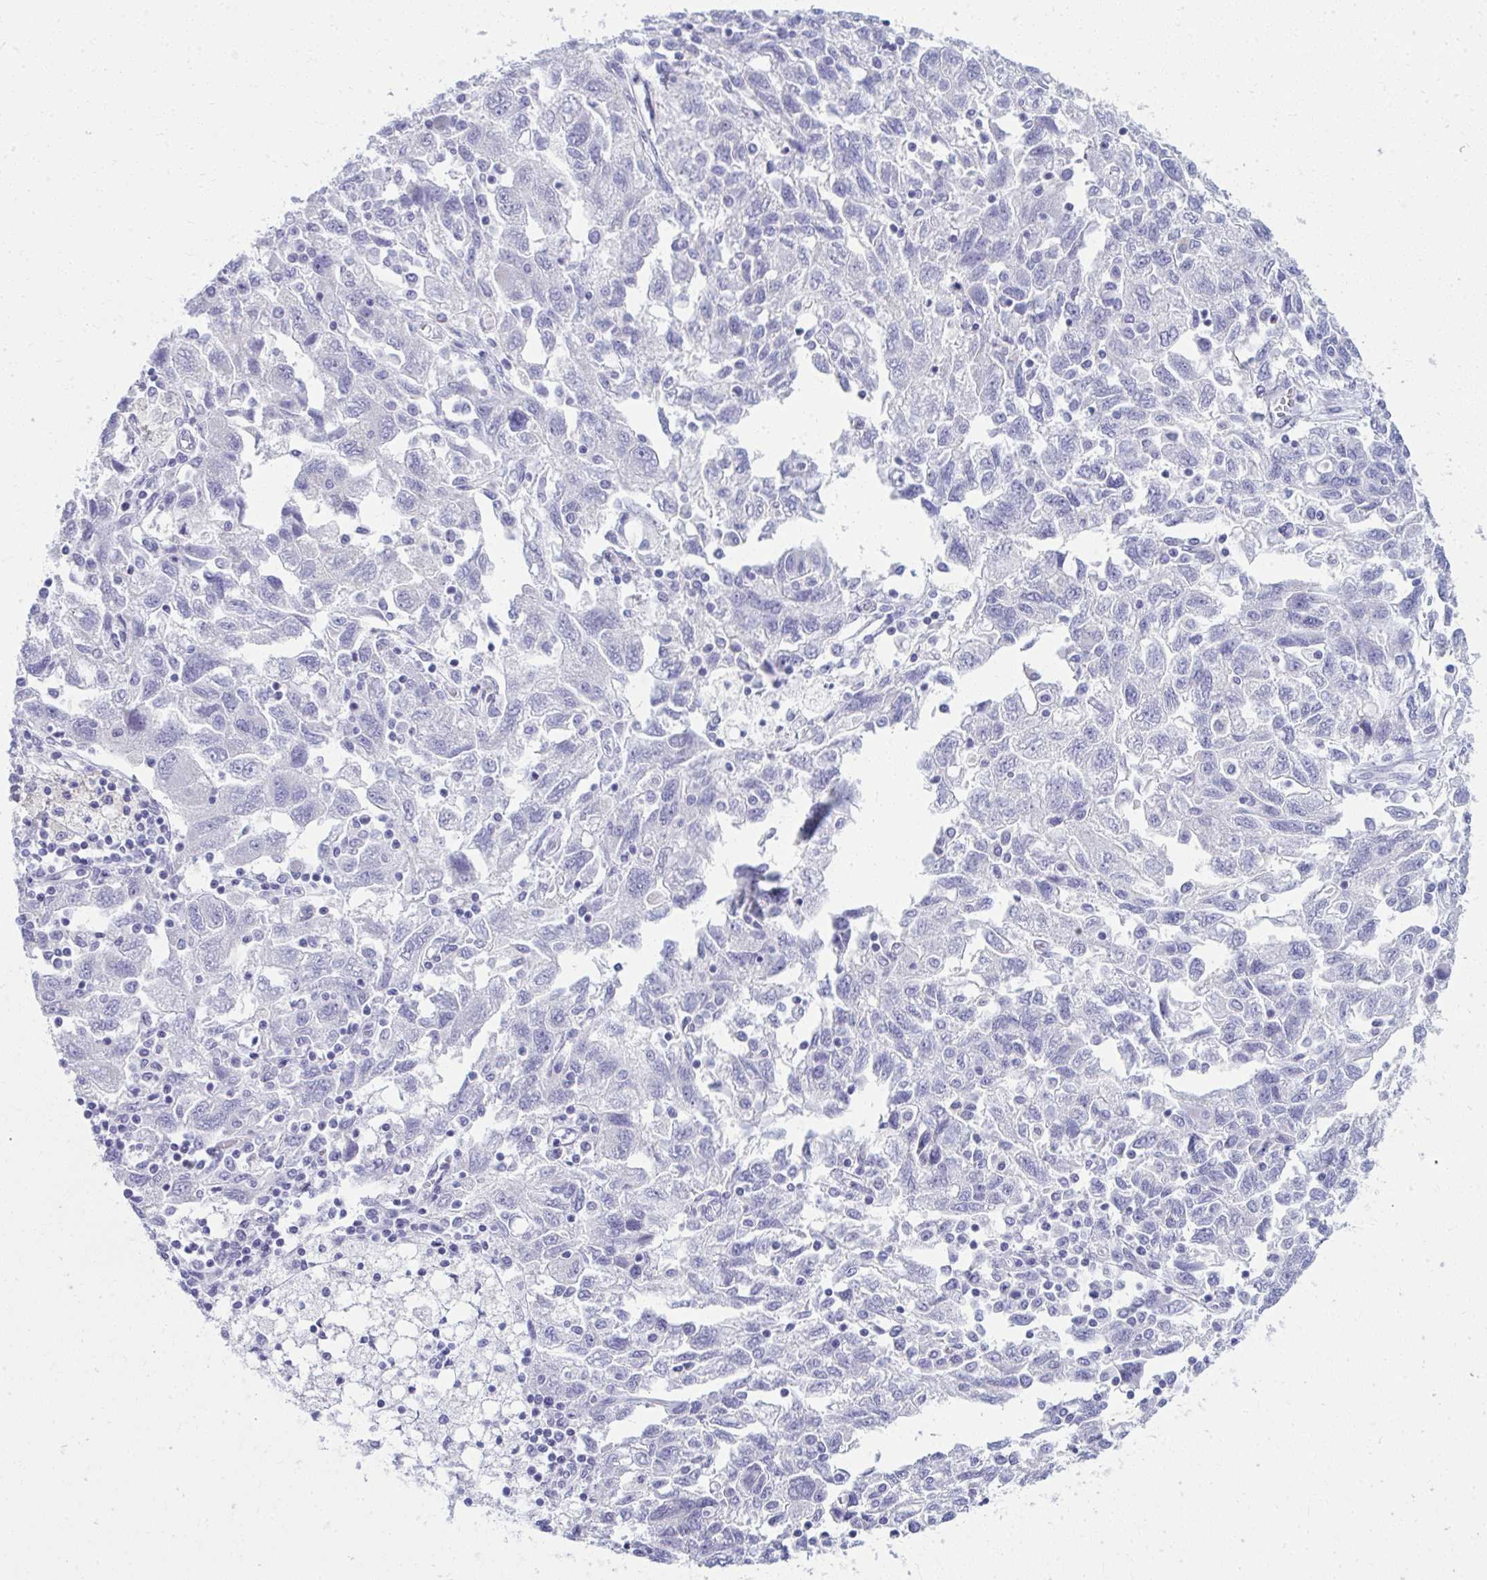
{"staining": {"intensity": "negative", "quantity": "none", "location": "none"}, "tissue": "ovarian cancer", "cell_type": "Tumor cells", "image_type": "cancer", "snomed": [{"axis": "morphology", "description": "Carcinoma, NOS"}, {"axis": "morphology", "description": "Cystadenocarcinoma, serous, NOS"}, {"axis": "topography", "description": "Ovary"}], "caption": "An IHC photomicrograph of ovarian cancer (serous cystadenocarcinoma) is shown. There is no staining in tumor cells of ovarian cancer (serous cystadenocarcinoma).", "gene": "QDPR", "patient": {"sex": "female", "age": 69}}